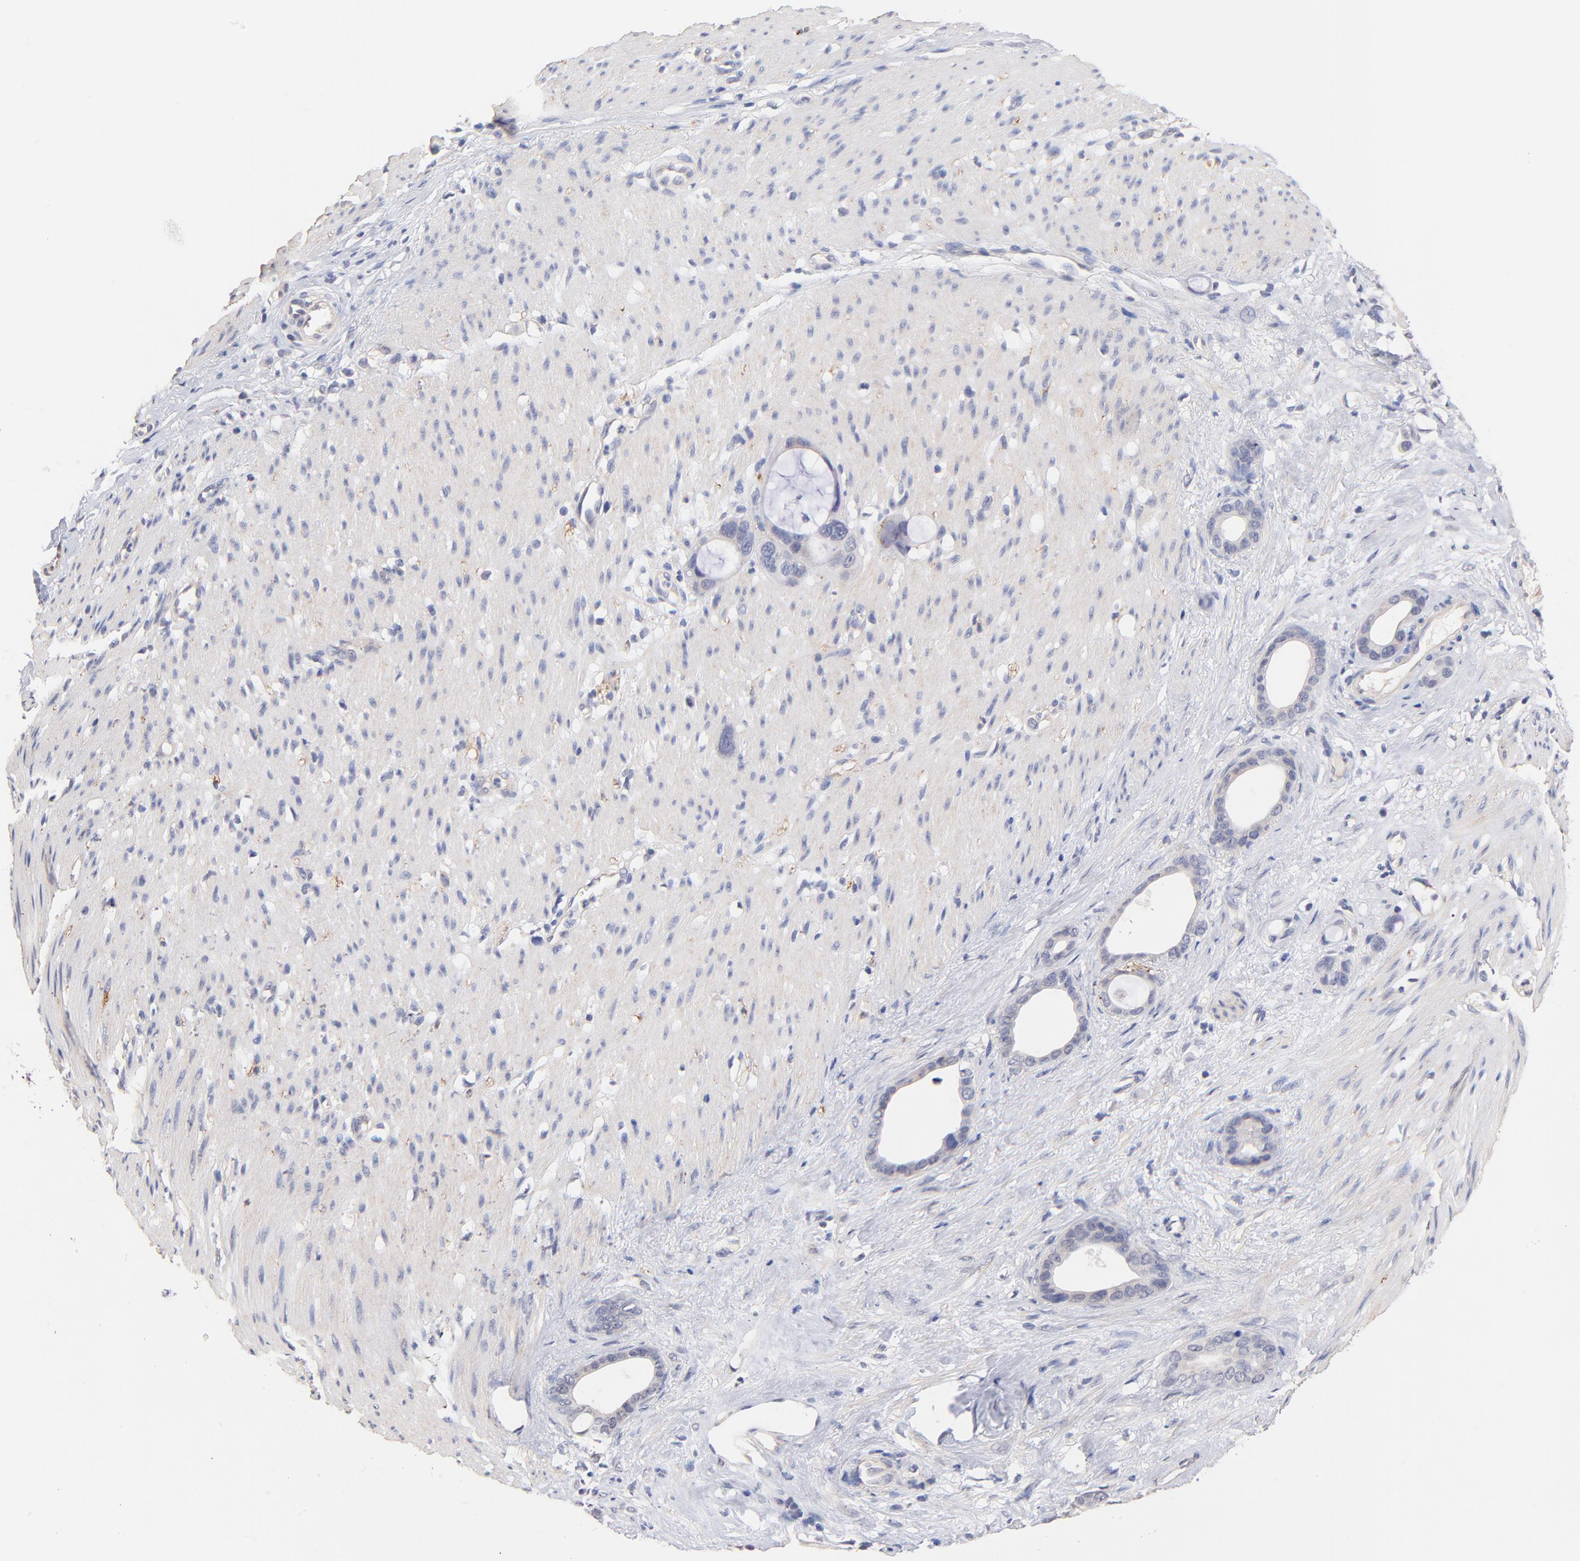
{"staining": {"intensity": "negative", "quantity": "none", "location": "none"}, "tissue": "stomach cancer", "cell_type": "Tumor cells", "image_type": "cancer", "snomed": [{"axis": "morphology", "description": "Adenocarcinoma, NOS"}, {"axis": "topography", "description": "Stomach"}], "caption": "This is an IHC photomicrograph of human stomach adenocarcinoma. There is no staining in tumor cells.", "gene": "RIBC2", "patient": {"sex": "female", "age": 75}}